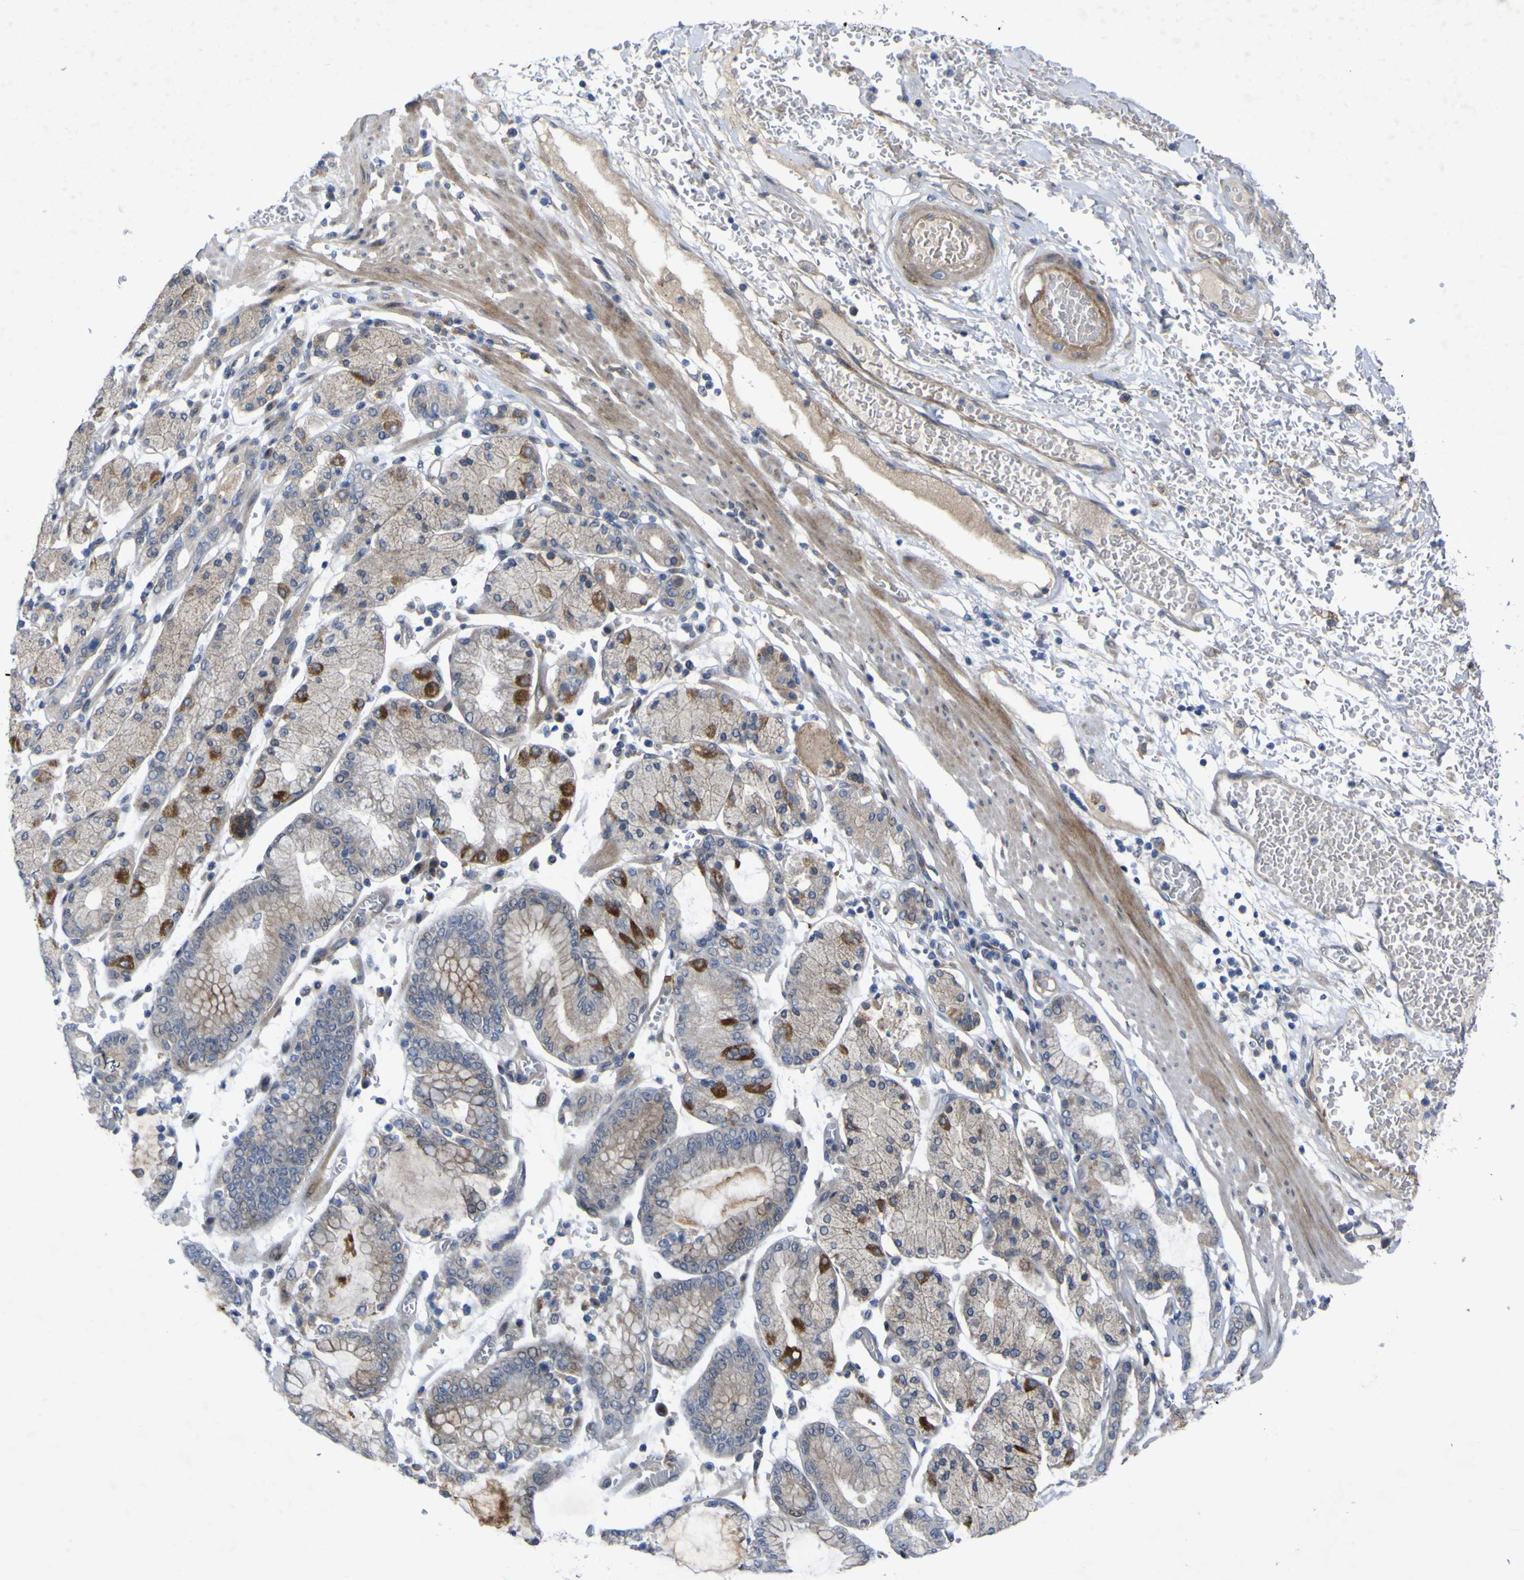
{"staining": {"intensity": "moderate", "quantity": "<25%", "location": "cytoplasmic/membranous"}, "tissue": "stomach cancer", "cell_type": "Tumor cells", "image_type": "cancer", "snomed": [{"axis": "morphology", "description": "Normal tissue, NOS"}, {"axis": "morphology", "description": "Adenocarcinoma, NOS"}, {"axis": "topography", "description": "Stomach, upper"}, {"axis": "topography", "description": "Stomach"}], "caption": "This is a micrograph of immunohistochemistry staining of adenocarcinoma (stomach), which shows moderate expression in the cytoplasmic/membranous of tumor cells.", "gene": "NAV1", "patient": {"sex": "male", "age": 76}}